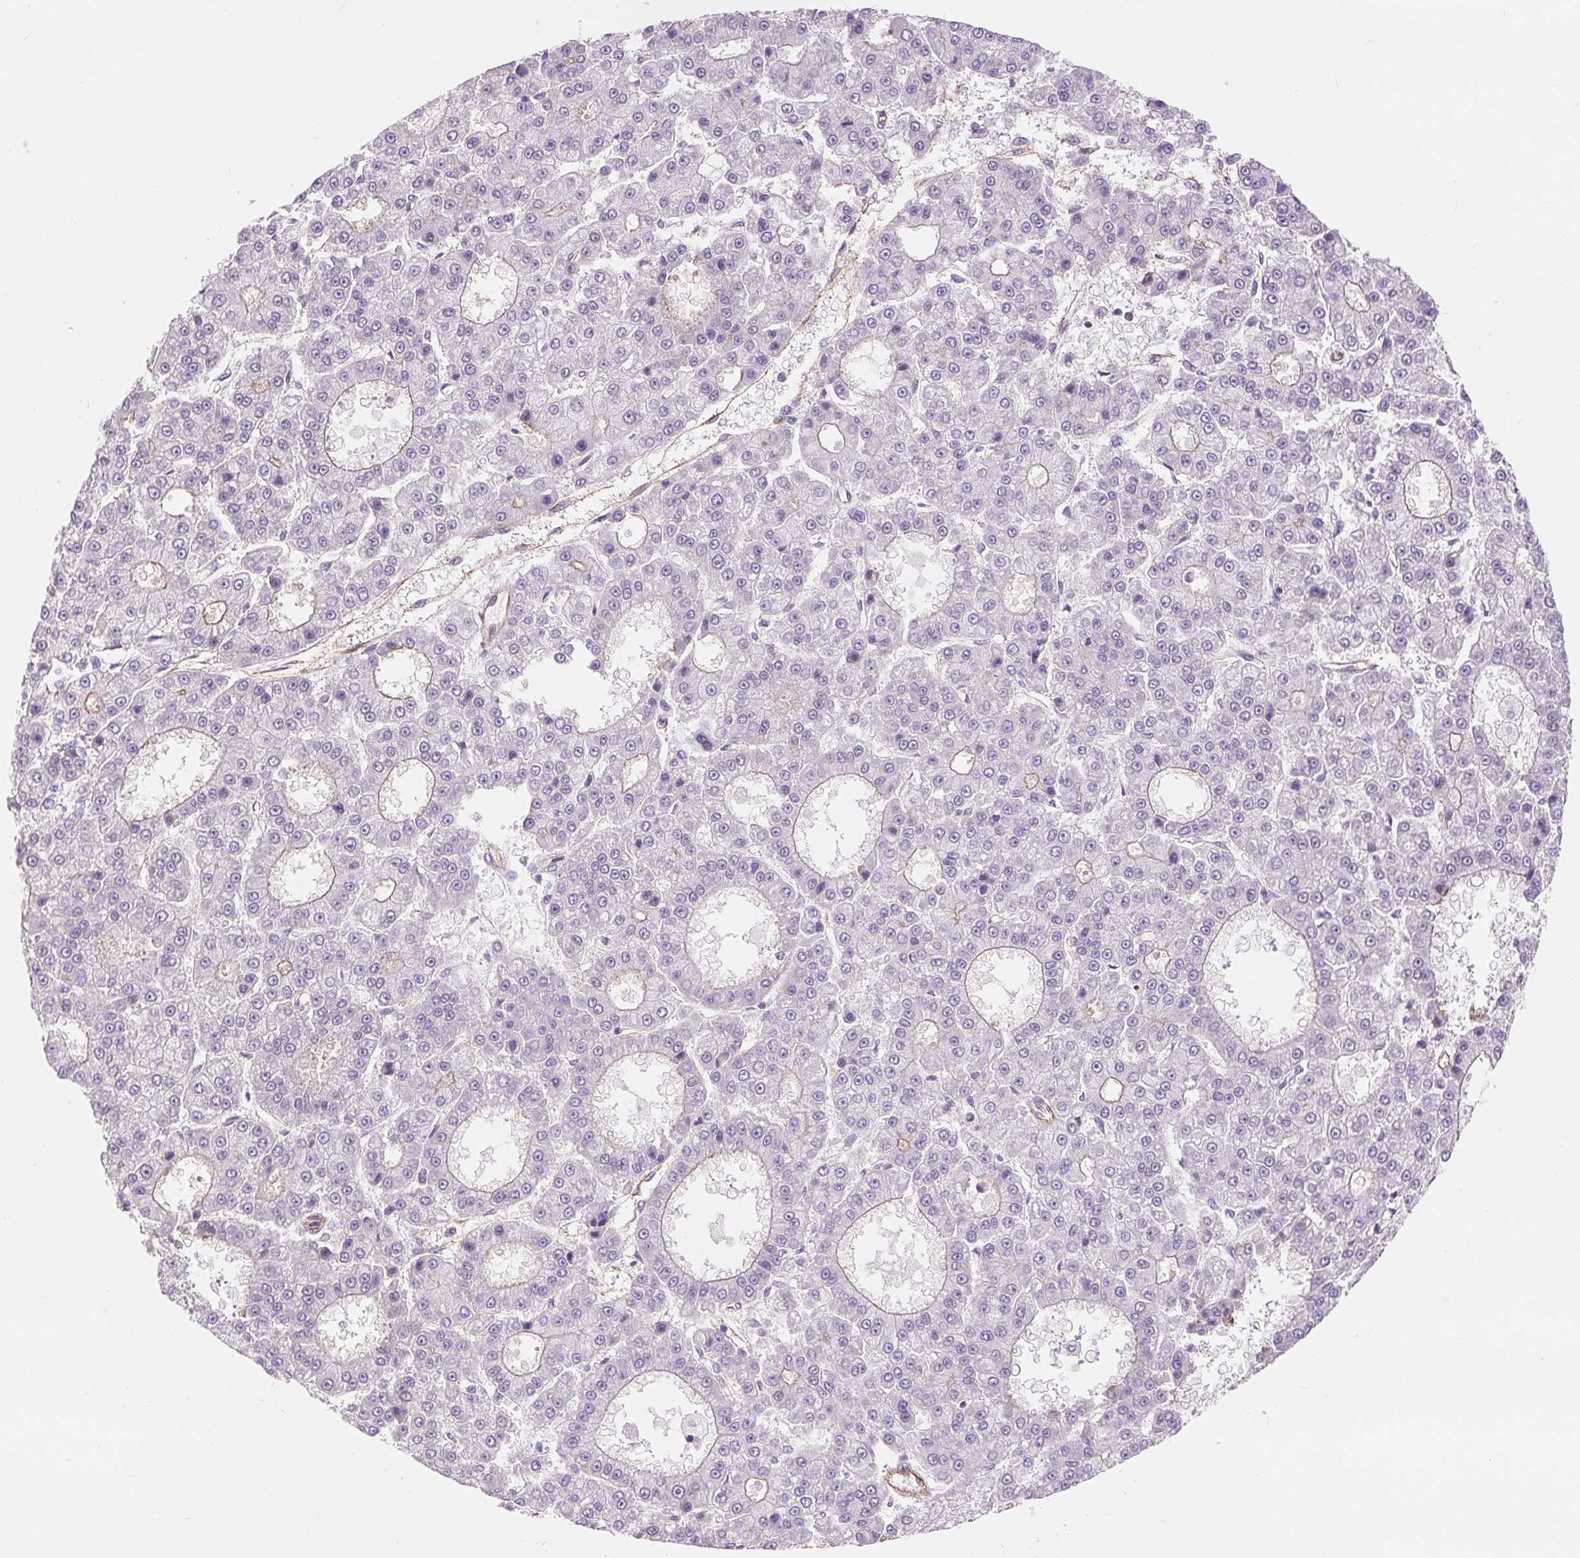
{"staining": {"intensity": "negative", "quantity": "none", "location": "none"}, "tissue": "liver cancer", "cell_type": "Tumor cells", "image_type": "cancer", "snomed": [{"axis": "morphology", "description": "Carcinoma, Hepatocellular, NOS"}, {"axis": "topography", "description": "Liver"}], "caption": "There is no significant staining in tumor cells of hepatocellular carcinoma (liver).", "gene": "DIXDC1", "patient": {"sex": "male", "age": 70}}